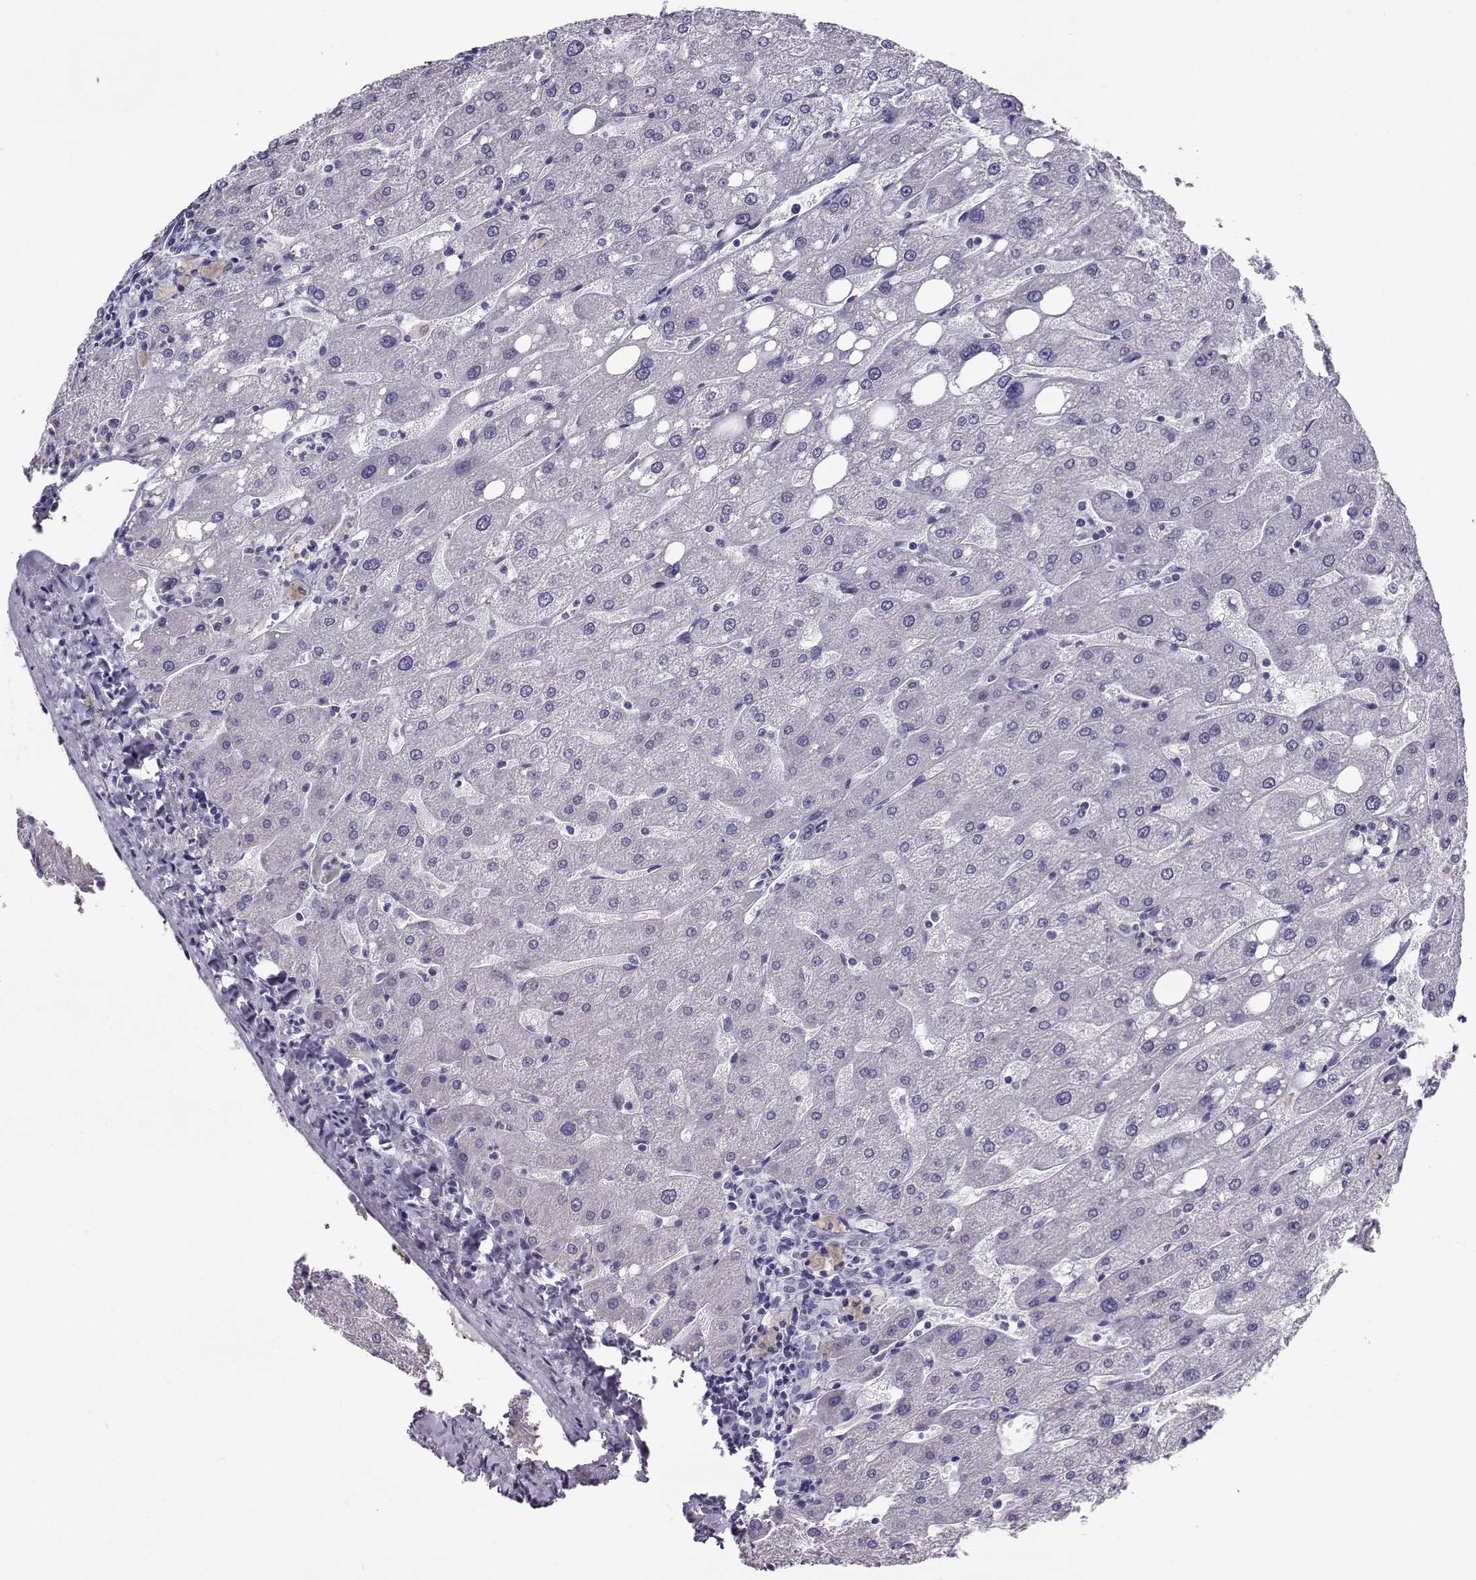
{"staining": {"intensity": "negative", "quantity": "none", "location": "none"}, "tissue": "liver", "cell_type": "Cholangiocytes", "image_type": "normal", "snomed": [{"axis": "morphology", "description": "Normal tissue, NOS"}, {"axis": "topography", "description": "Liver"}], "caption": "This is an IHC micrograph of benign human liver. There is no positivity in cholangiocytes.", "gene": "PGK1", "patient": {"sex": "male", "age": 67}}